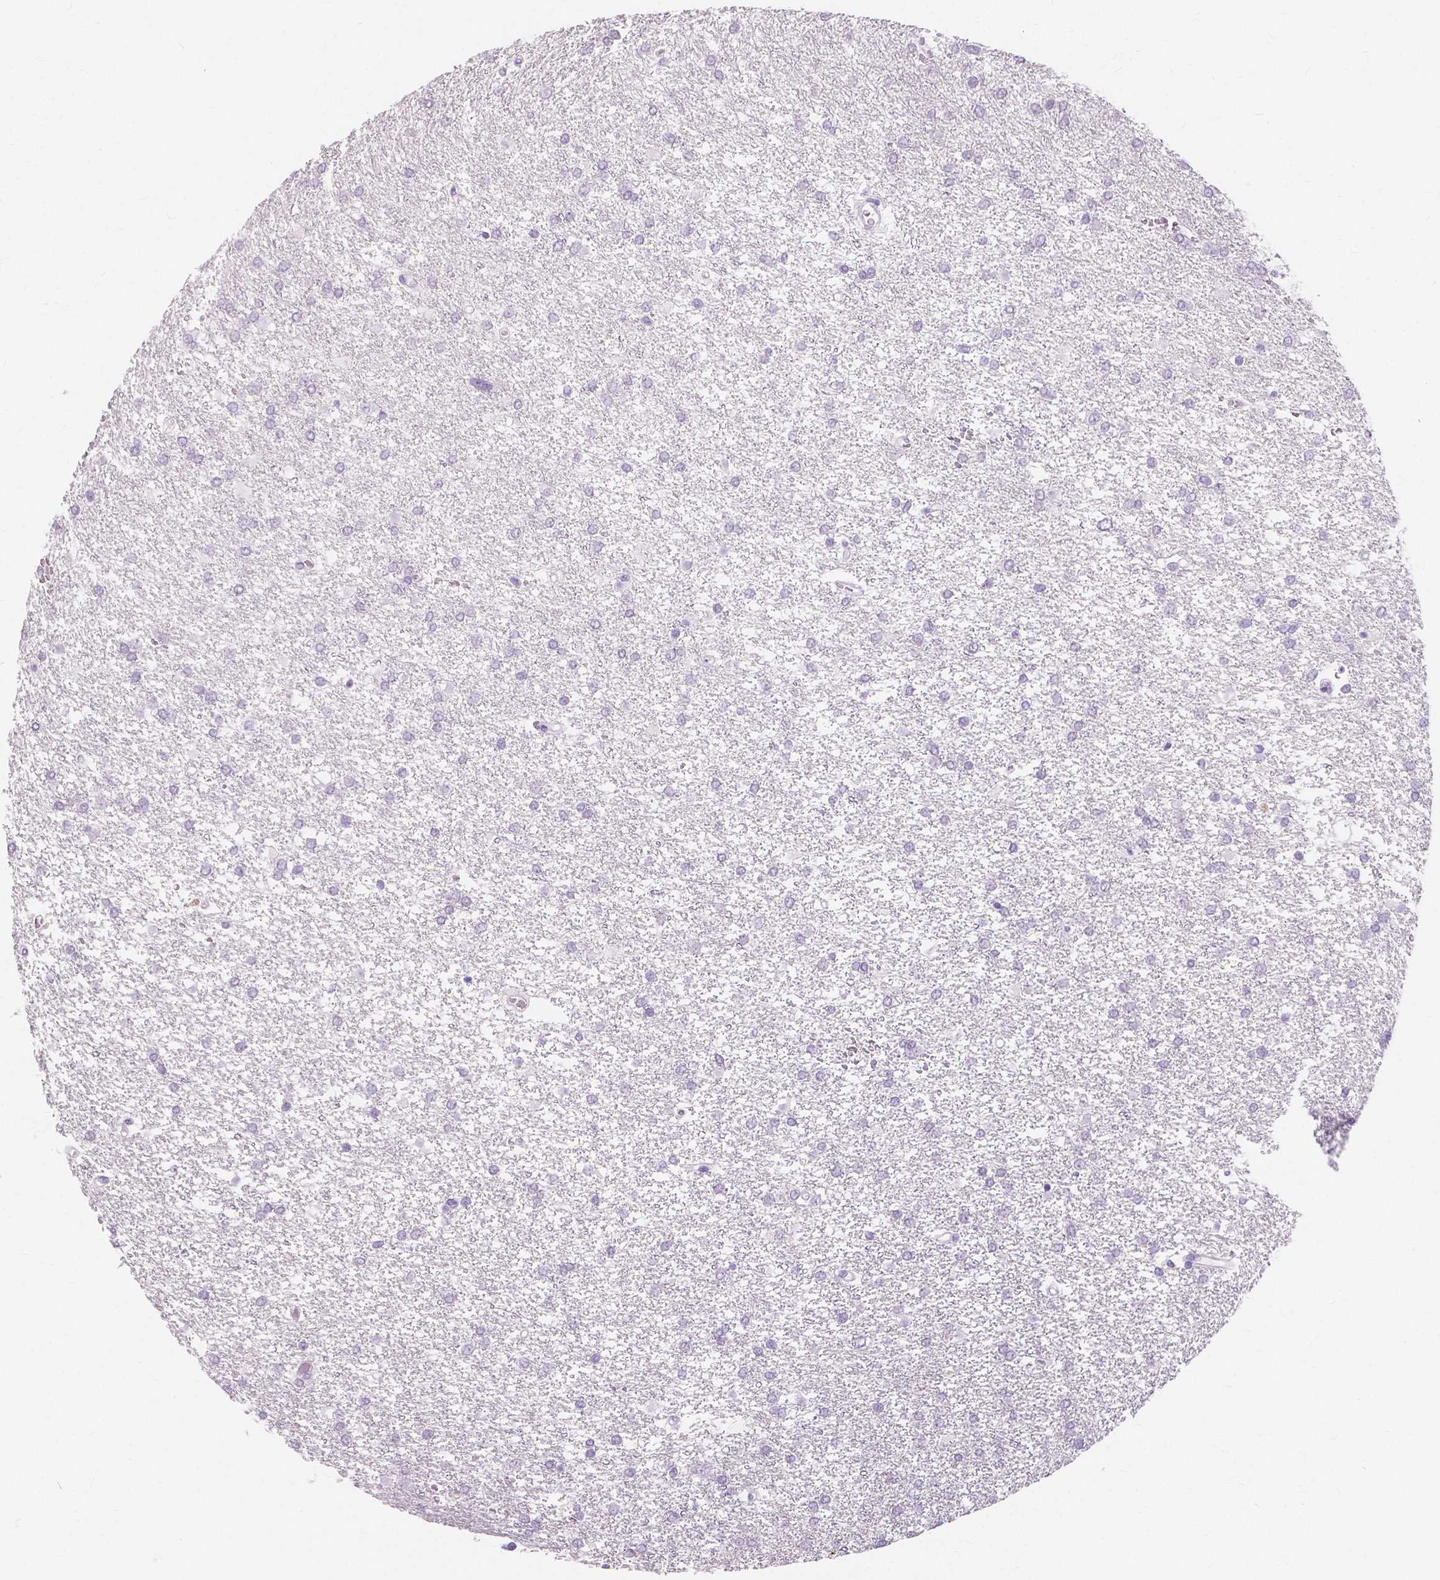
{"staining": {"intensity": "negative", "quantity": "none", "location": "none"}, "tissue": "glioma", "cell_type": "Tumor cells", "image_type": "cancer", "snomed": [{"axis": "morphology", "description": "Glioma, malignant, High grade"}, {"axis": "topography", "description": "Brain"}], "caption": "Tumor cells are negative for protein expression in human malignant high-grade glioma. The staining is performed using DAB (3,3'-diaminobenzidine) brown chromogen with nuclei counter-stained in using hematoxylin.", "gene": "MUC12", "patient": {"sex": "female", "age": 61}}